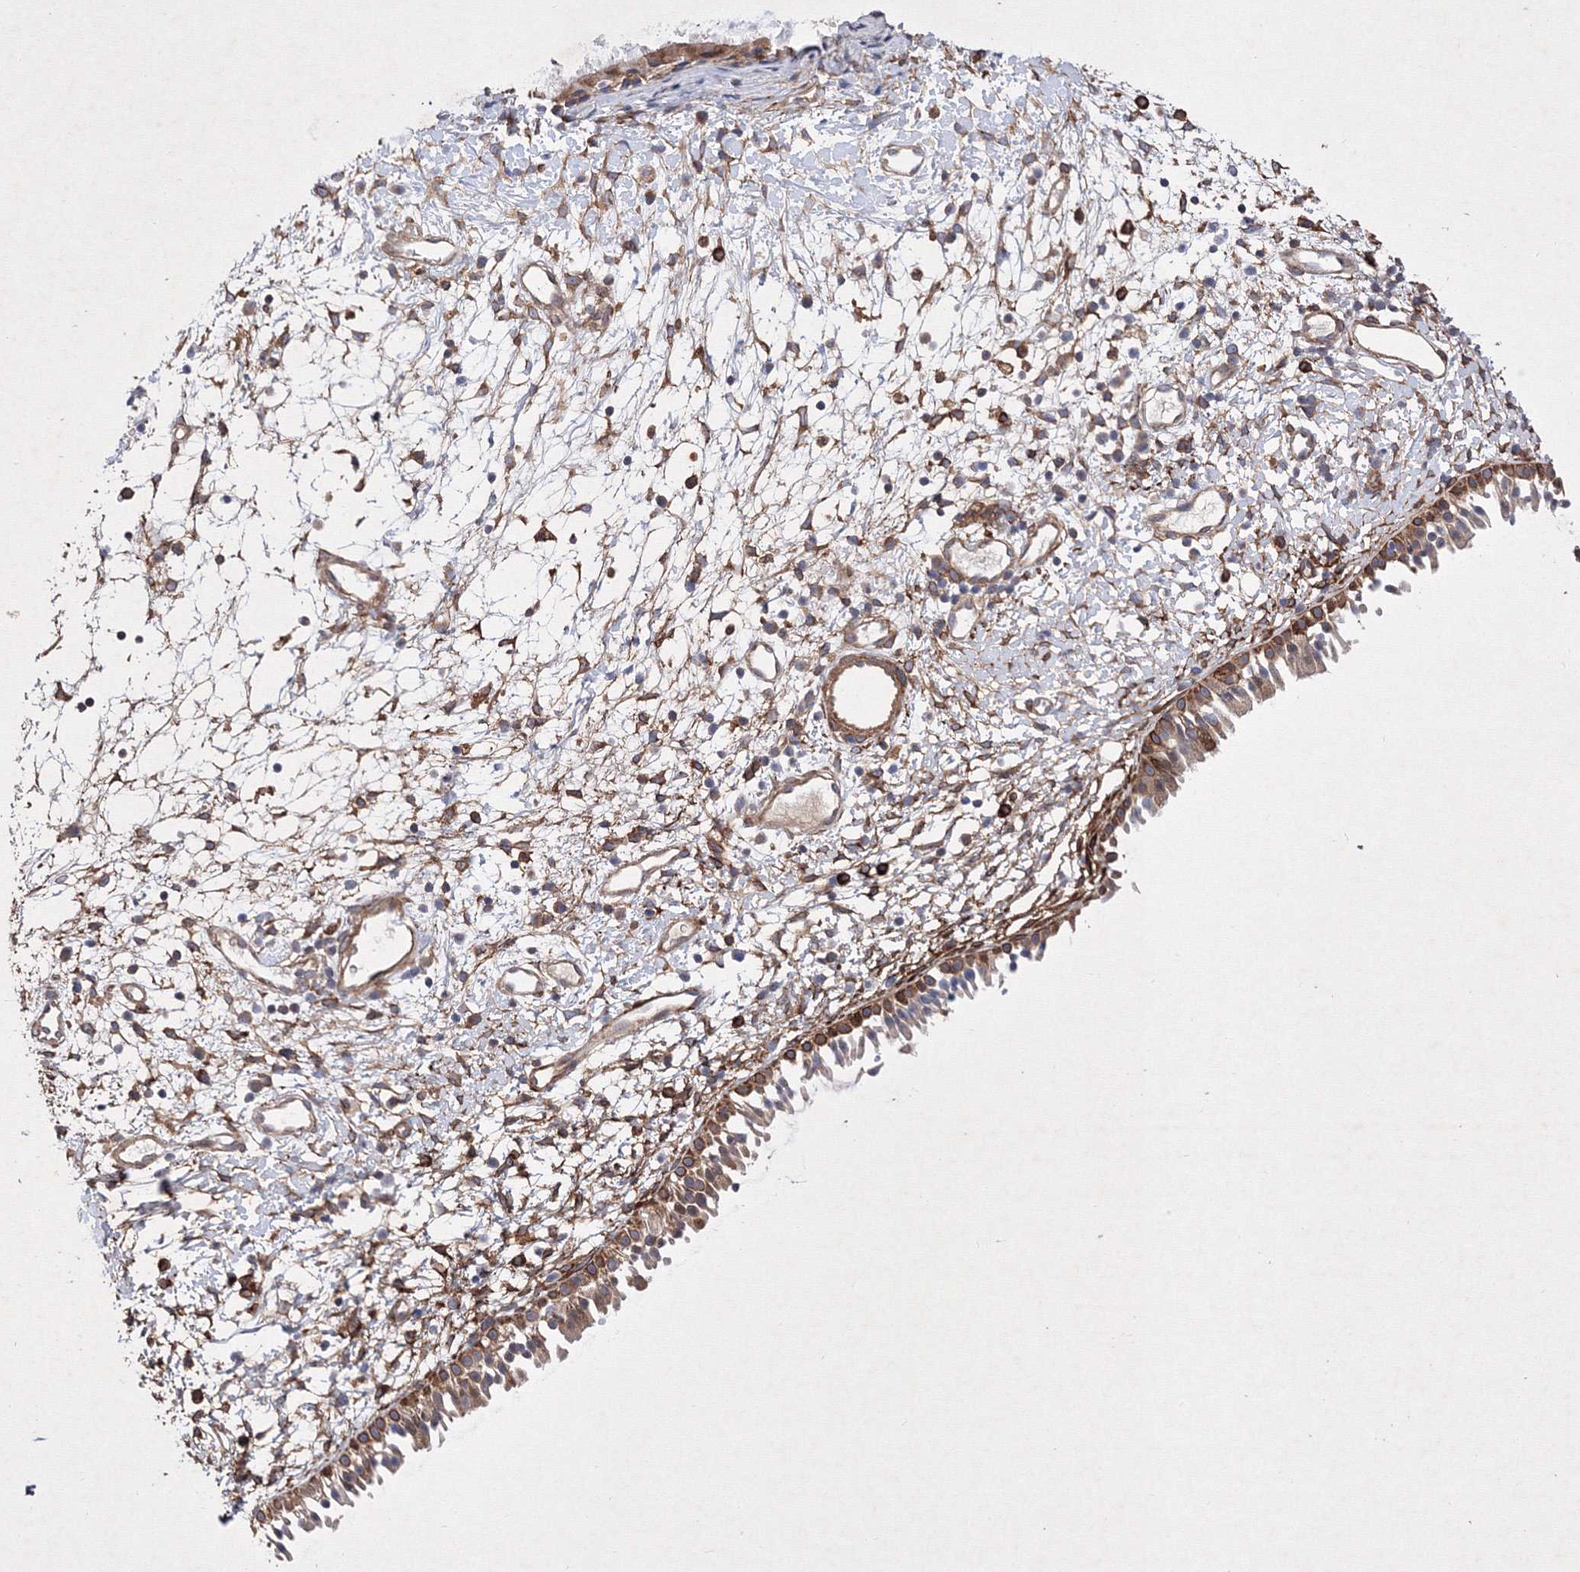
{"staining": {"intensity": "strong", "quantity": "25%-75%", "location": "cytoplasmic/membranous"}, "tissue": "nasopharynx", "cell_type": "Respiratory epithelial cells", "image_type": "normal", "snomed": [{"axis": "morphology", "description": "Normal tissue, NOS"}, {"axis": "topography", "description": "Nasopharynx"}], "caption": "Benign nasopharynx reveals strong cytoplasmic/membranous expression in about 25%-75% of respiratory epithelial cells, visualized by immunohistochemistry.", "gene": "SNX18", "patient": {"sex": "male", "age": 22}}